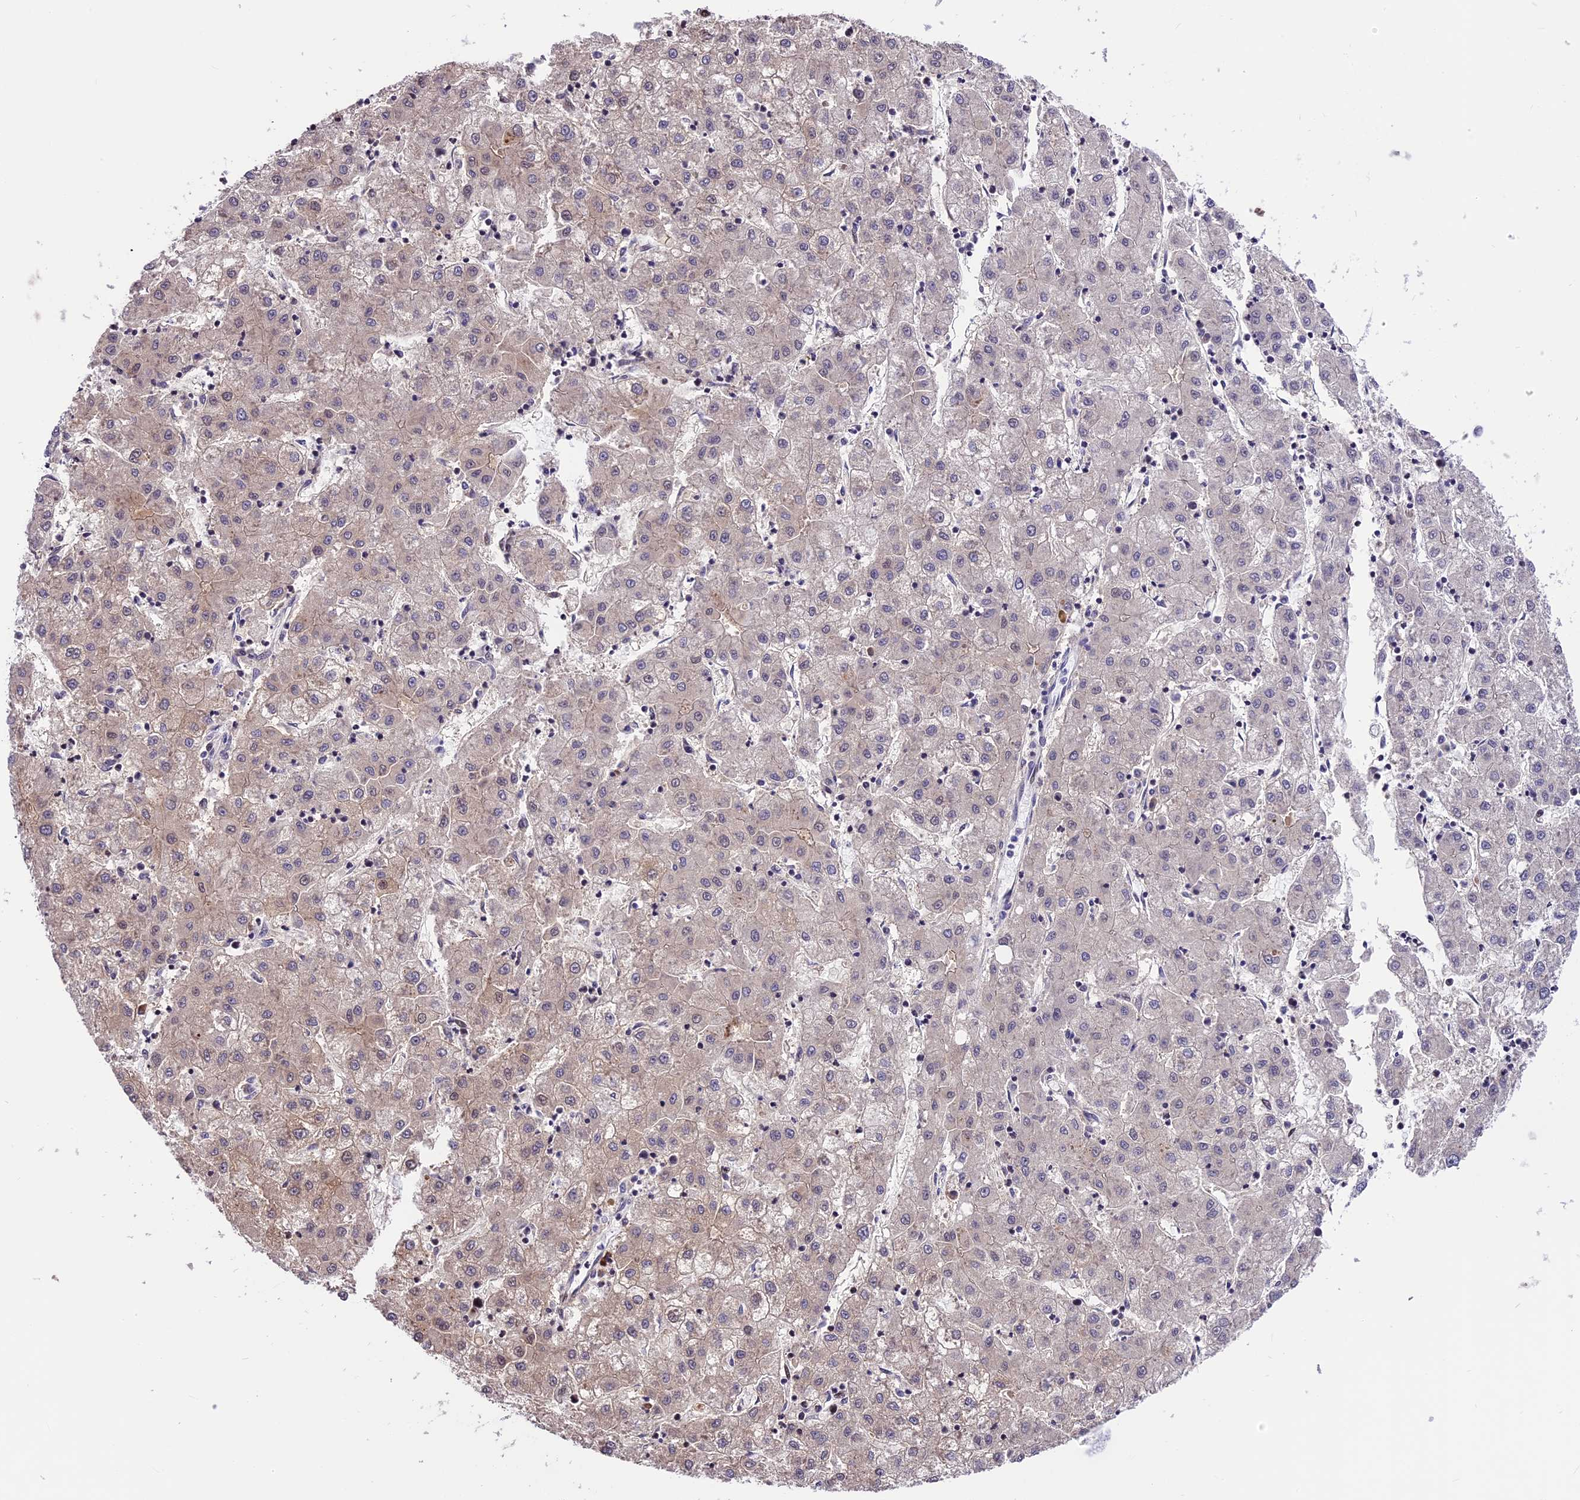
{"staining": {"intensity": "weak", "quantity": "25%-75%", "location": "cytoplasmic/membranous,nuclear"}, "tissue": "liver cancer", "cell_type": "Tumor cells", "image_type": "cancer", "snomed": [{"axis": "morphology", "description": "Carcinoma, Hepatocellular, NOS"}, {"axis": "topography", "description": "Liver"}], "caption": "About 25%-75% of tumor cells in human liver hepatocellular carcinoma show weak cytoplasmic/membranous and nuclear protein expression as visualized by brown immunohistochemical staining.", "gene": "POLR3E", "patient": {"sex": "male", "age": 72}}